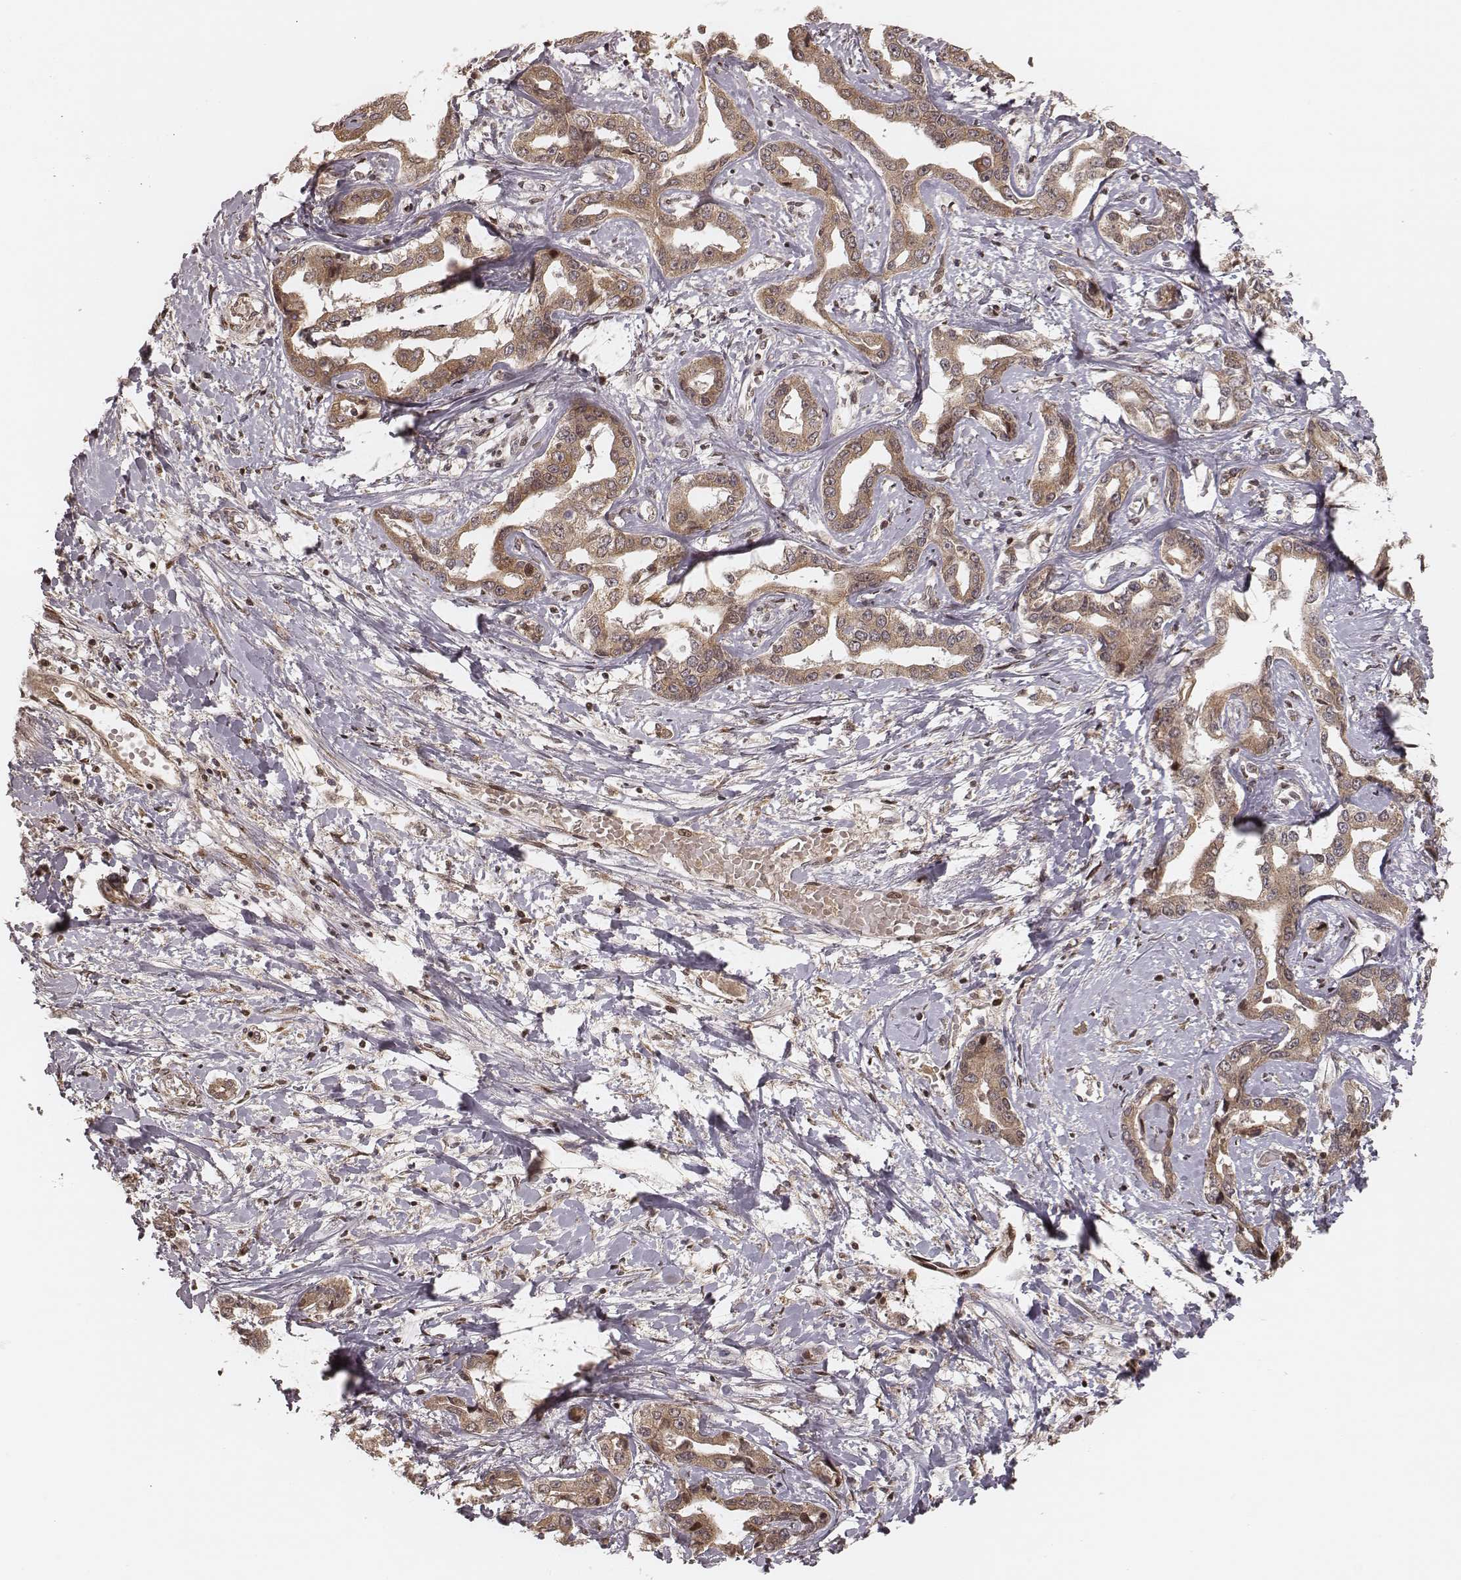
{"staining": {"intensity": "moderate", "quantity": ">75%", "location": "cytoplasmic/membranous"}, "tissue": "liver cancer", "cell_type": "Tumor cells", "image_type": "cancer", "snomed": [{"axis": "morphology", "description": "Cholangiocarcinoma"}, {"axis": "topography", "description": "Liver"}], "caption": "DAB (3,3'-diaminobenzidine) immunohistochemical staining of human liver cholangiocarcinoma demonstrates moderate cytoplasmic/membranous protein positivity in about >75% of tumor cells. (Stains: DAB in brown, nuclei in blue, Microscopy: brightfield microscopy at high magnification).", "gene": "MYO19", "patient": {"sex": "male", "age": 59}}